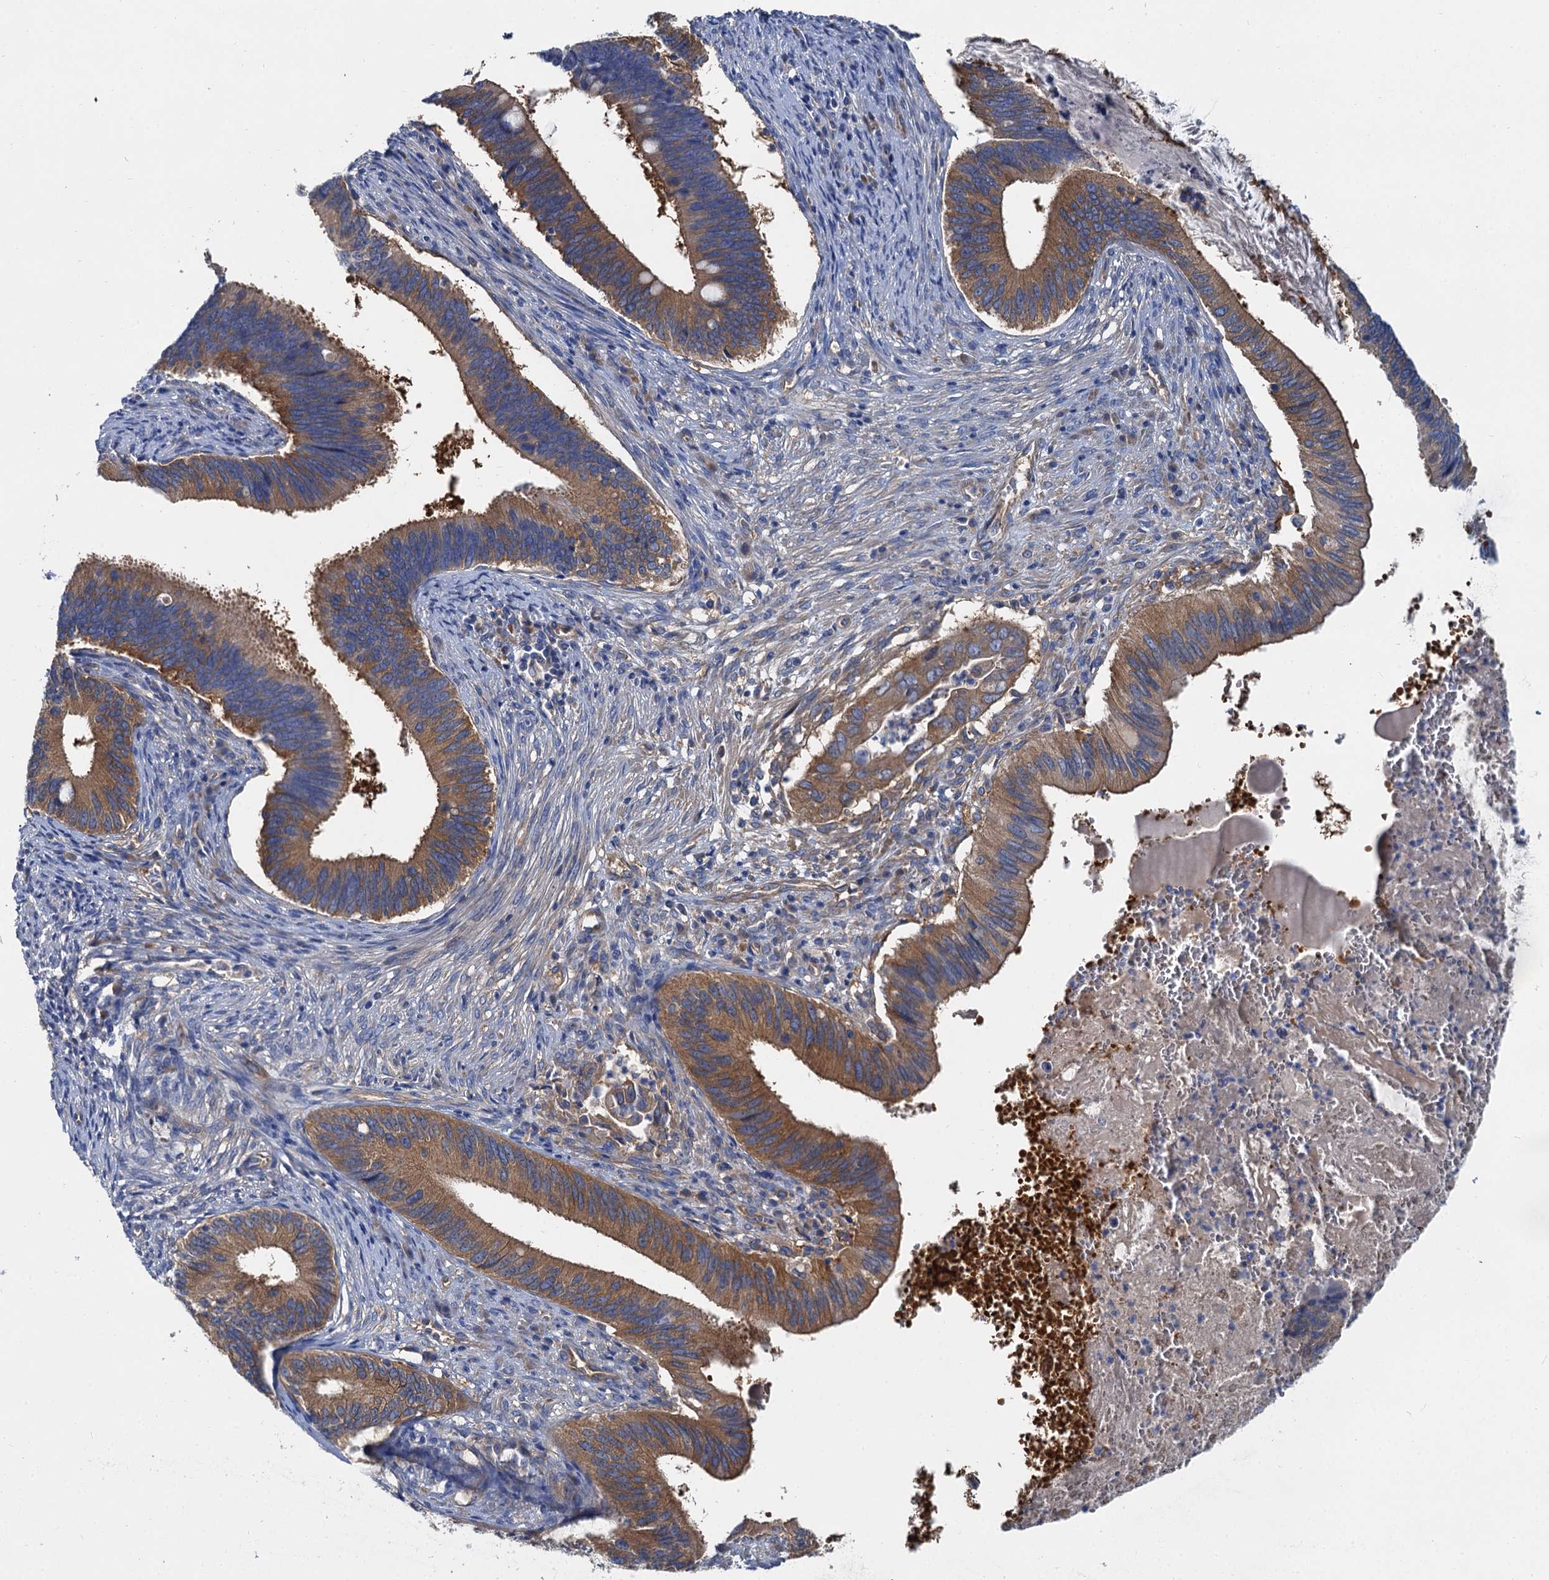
{"staining": {"intensity": "moderate", "quantity": ">75%", "location": "cytoplasmic/membranous"}, "tissue": "cervical cancer", "cell_type": "Tumor cells", "image_type": "cancer", "snomed": [{"axis": "morphology", "description": "Adenocarcinoma, NOS"}, {"axis": "topography", "description": "Cervix"}], "caption": "The micrograph displays staining of cervical cancer (adenocarcinoma), revealing moderate cytoplasmic/membranous protein positivity (brown color) within tumor cells.", "gene": "QARS1", "patient": {"sex": "female", "age": 42}}